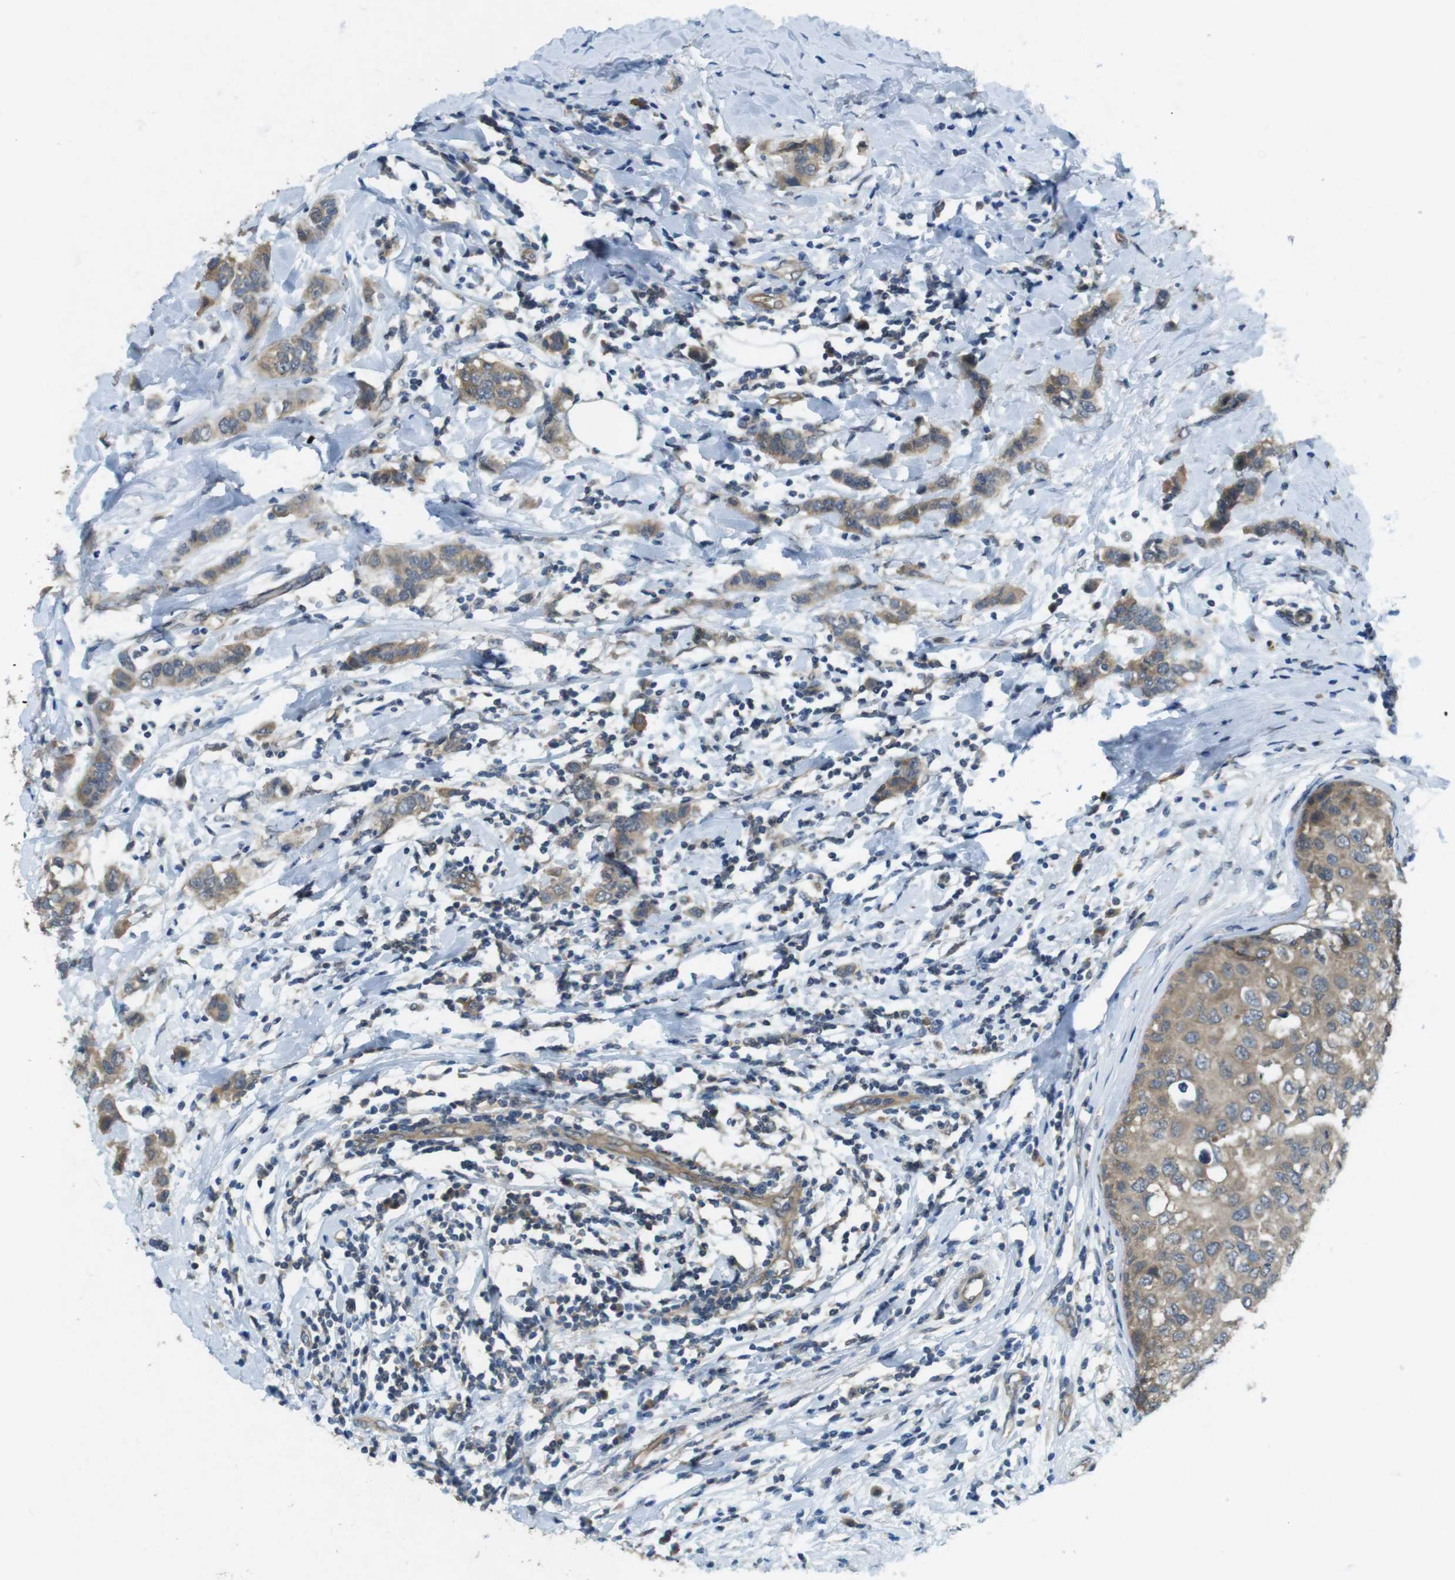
{"staining": {"intensity": "weak", "quantity": ">75%", "location": "cytoplasmic/membranous"}, "tissue": "breast cancer", "cell_type": "Tumor cells", "image_type": "cancer", "snomed": [{"axis": "morphology", "description": "Duct carcinoma"}, {"axis": "topography", "description": "Breast"}], "caption": "Immunohistochemistry (IHC) histopathology image of neoplastic tissue: human breast cancer stained using immunohistochemistry (IHC) exhibits low levels of weak protein expression localized specifically in the cytoplasmic/membranous of tumor cells, appearing as a cytoplasmic/membranous brown color.", "gene": "SUGT1", "patient": {"sex": "female", "age": 50}}